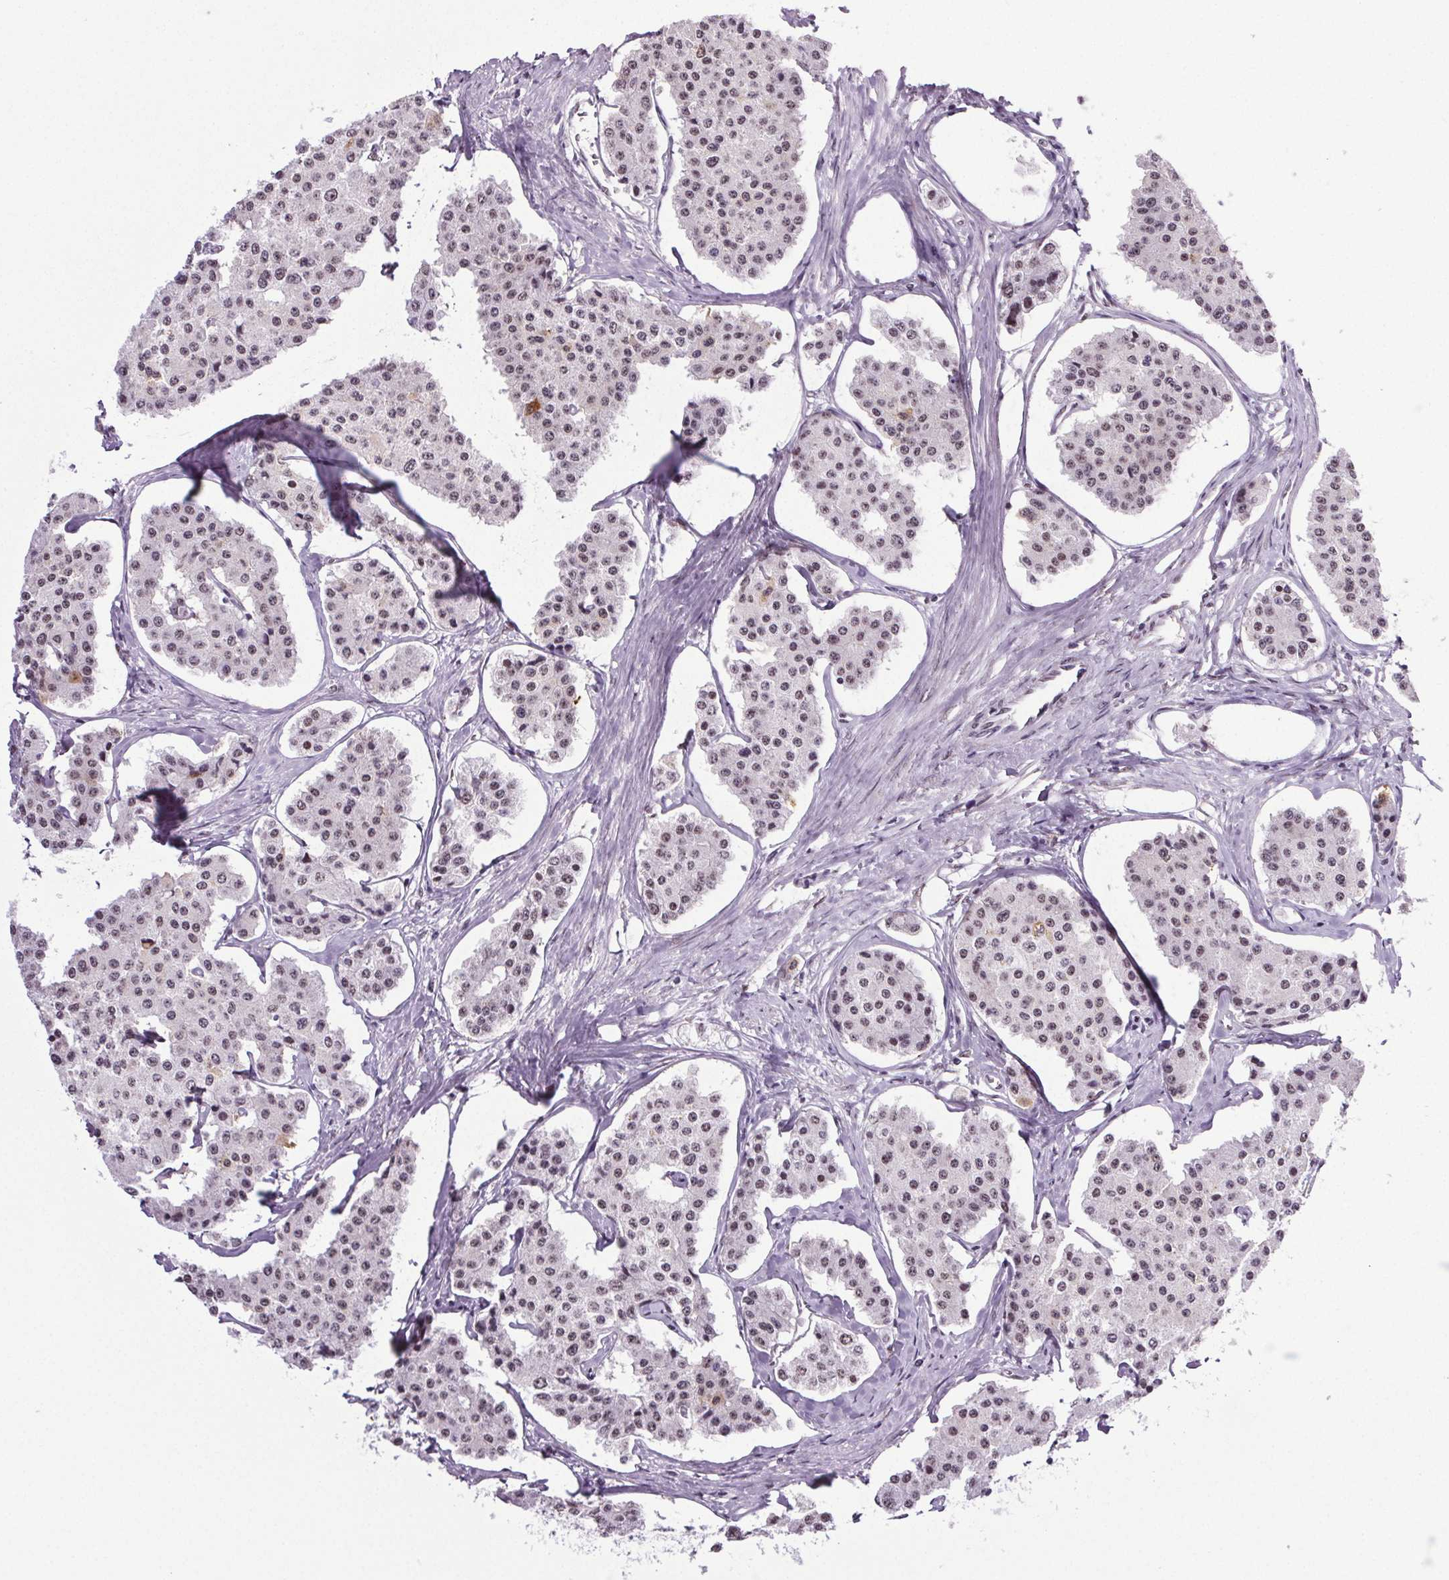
{"staining": {"intensity": "weak", "quantity": "<25%", "location": "nuclear"}, "tissue": "carcinoid", "cell_type": "Tumor cells", "image_type": "cancer", "snomed": [{"axis": "morphology", "description": "Carcinoid, malignant, NOS"}, {"axis": "topography", "description": "Small intestine"}], "caption": "IHC image of neoplastic tissue: carcinoid (malignant) stained with DAB exhibits no significant protein staining in tumor cells.", "gene": "GP6", "patient": {"sex": "female", "age": 65}}